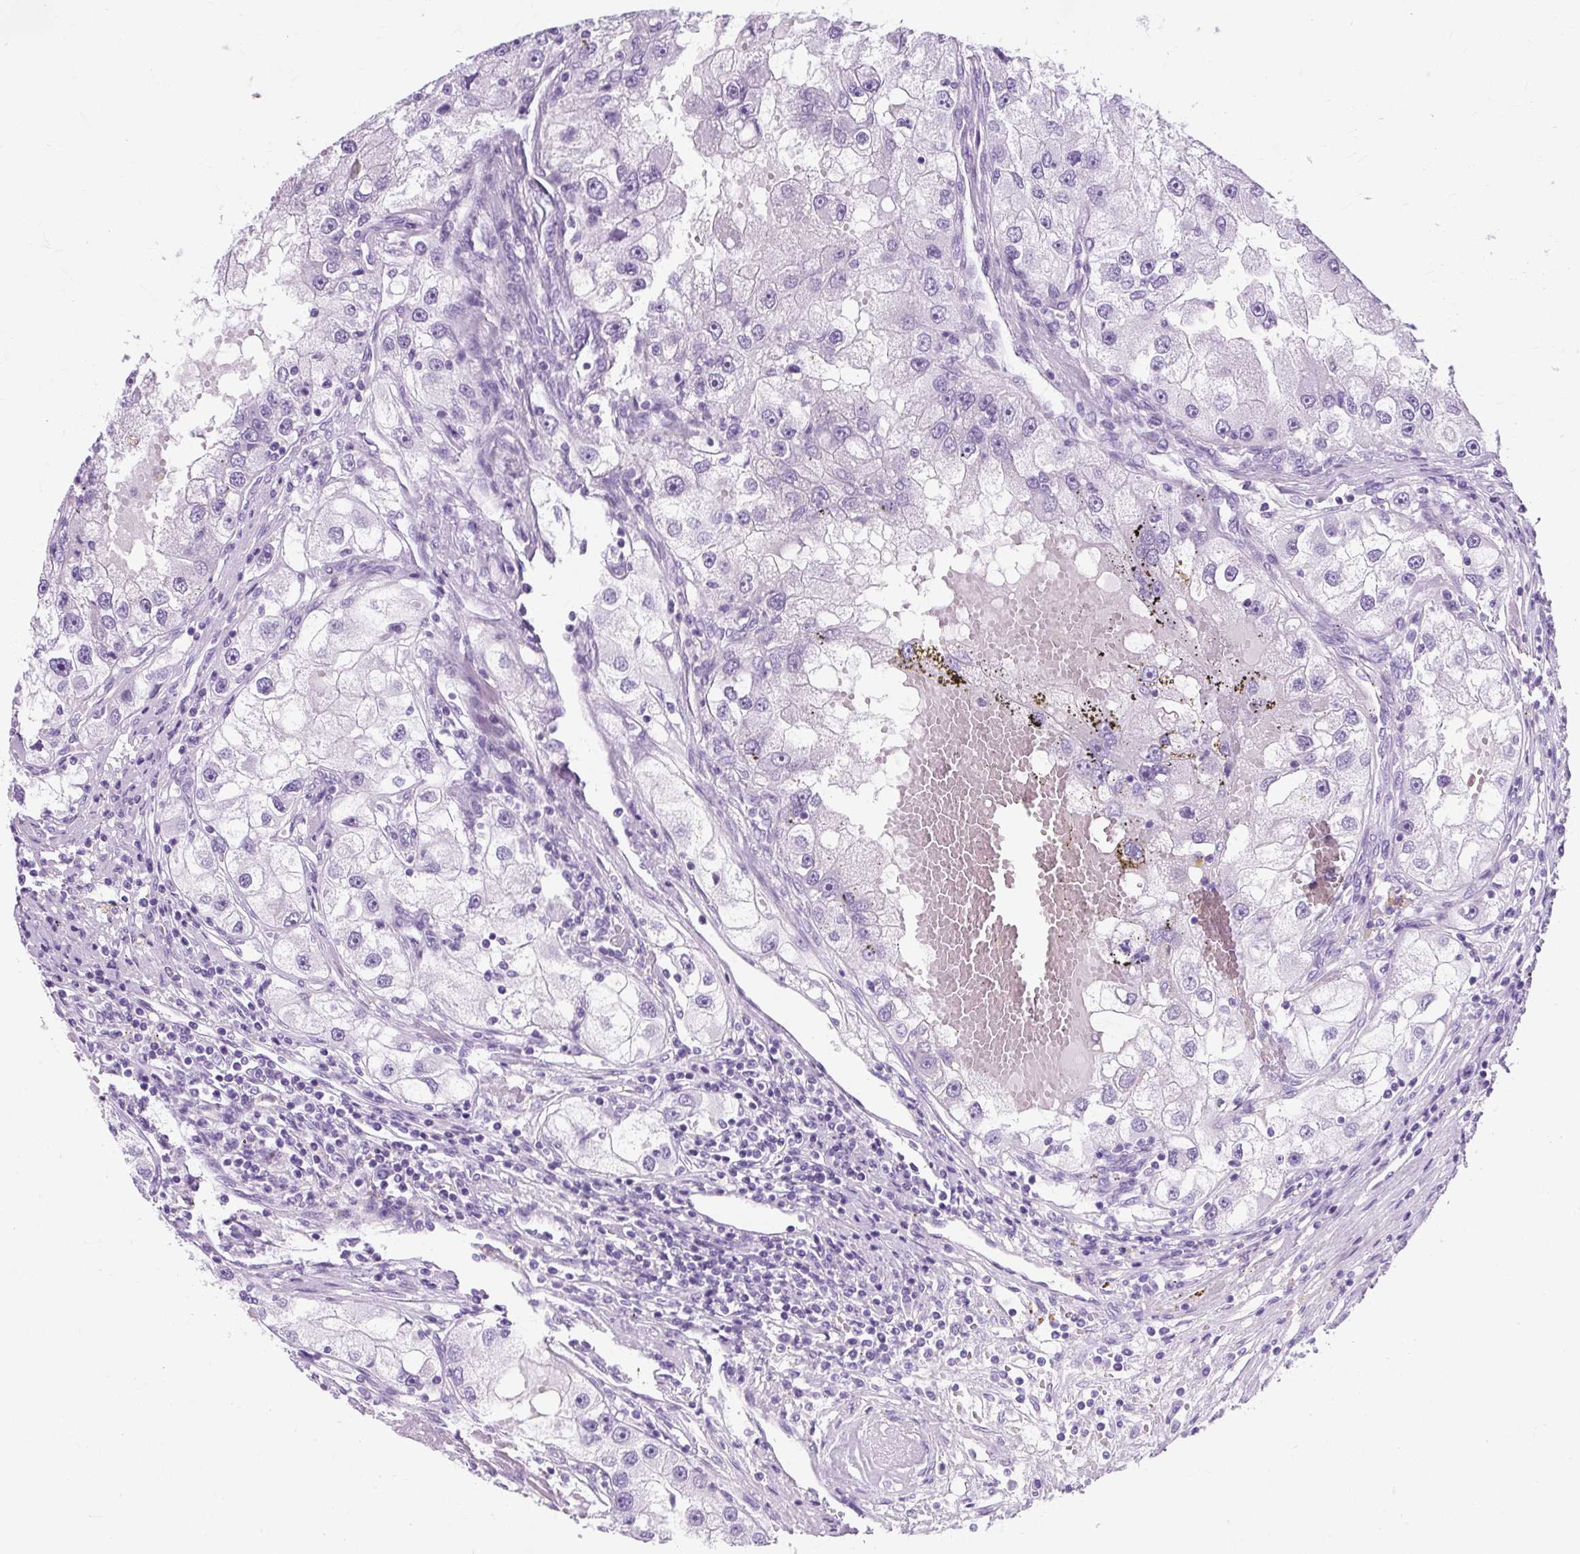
{"staining": {"intensity": "negative", "quantity": "none", "location": "none"}, "tissue": "renal cancer", "cell_type": "Tumor cells", "image_type": "cancer", "snomed": [{"axis": "morphology", "description": "Adenocarcinoma, NOS"}, {"axis": "topography", "description": "Kidney"}], "caption": "IHC of renal cancer shows no expression in tumor cells.", "gene": "TMEM89", "patient": {"sex": "male", "age": 63}}